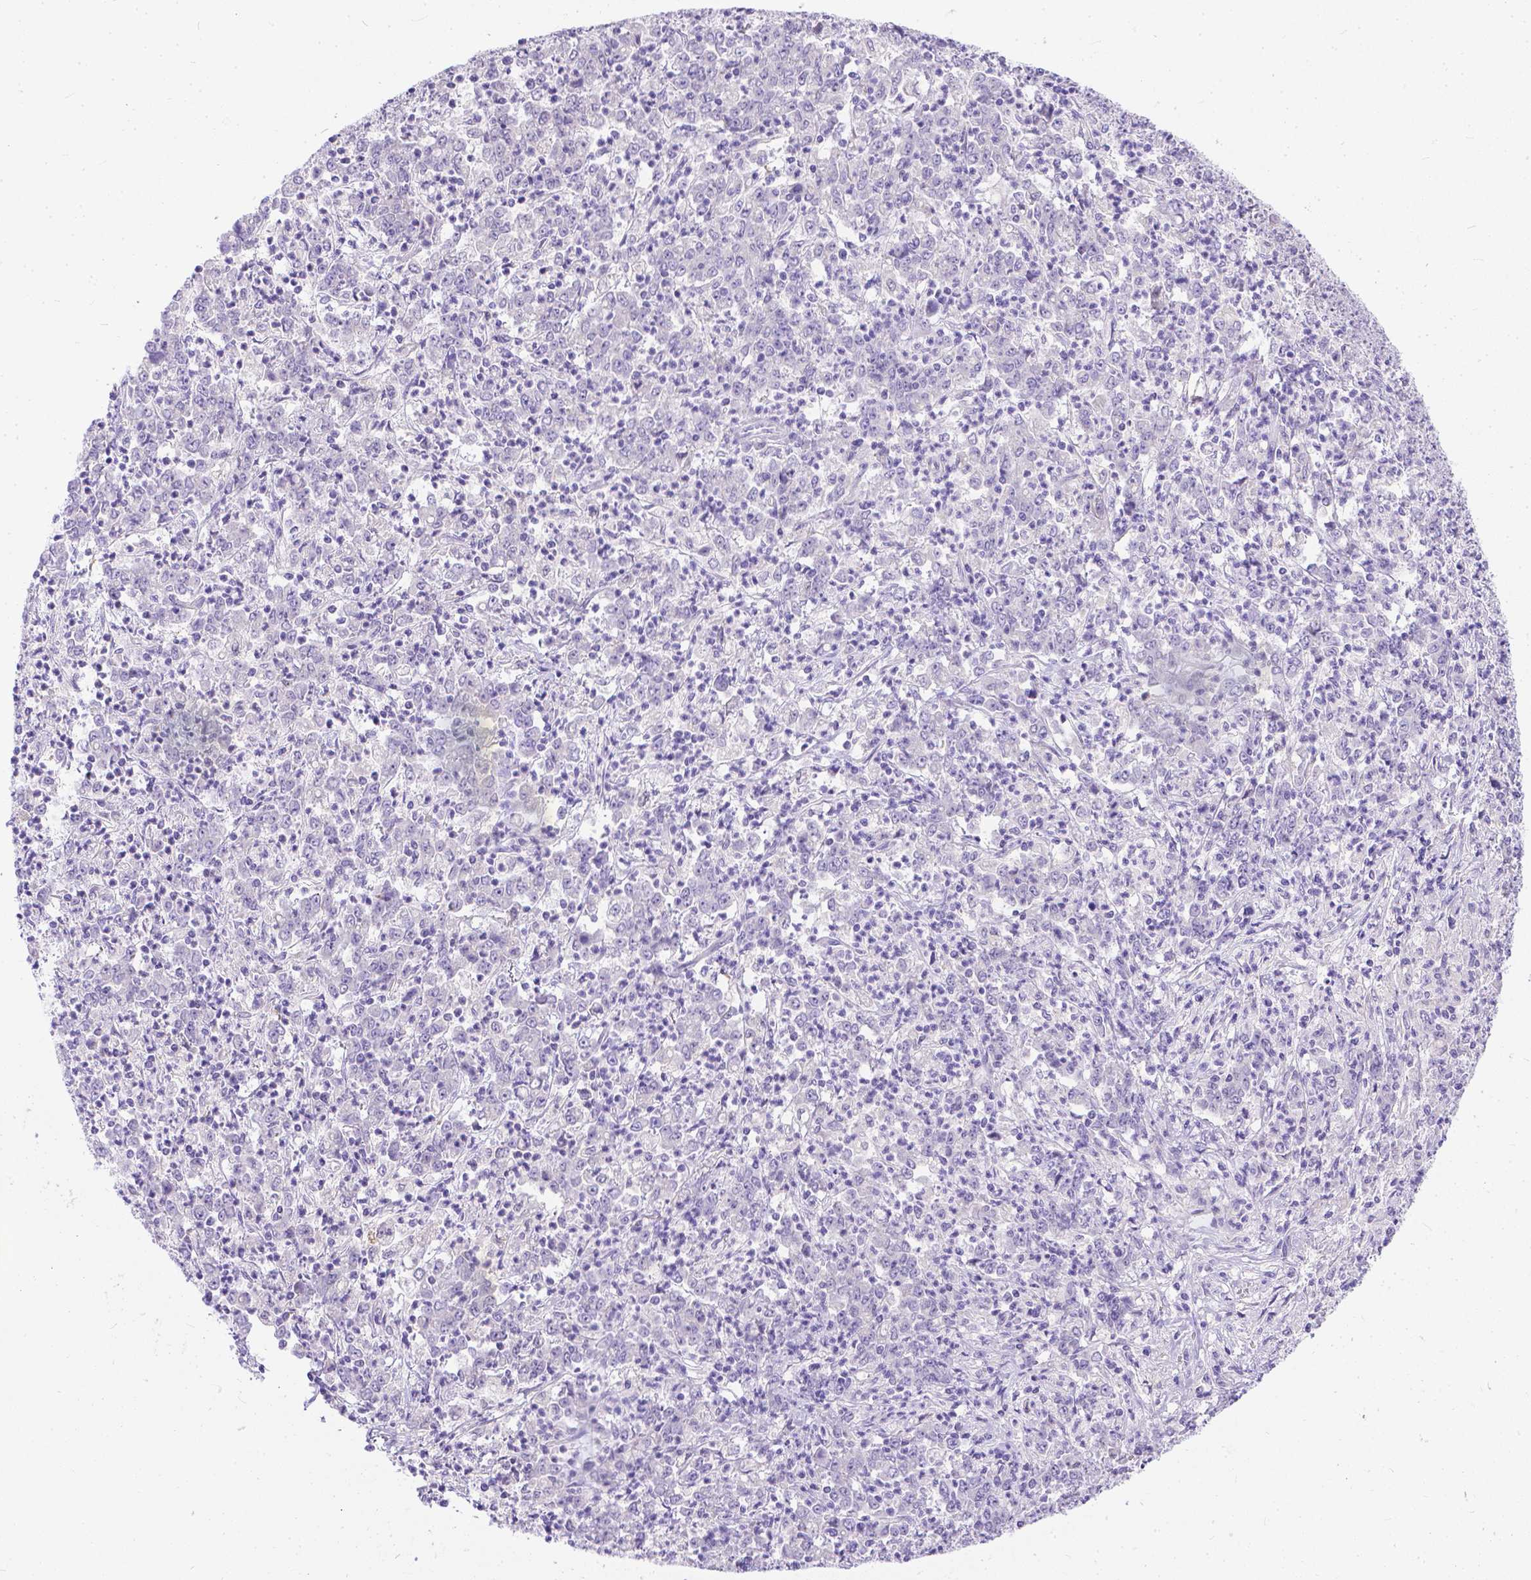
{"staining": {"intensity": "negative", "quantity": "none", "location": "none"}, "tissue": "stomach cancer", "cell_type": "Tumor cells", "image_type": "cancer", "snomed": [{"axis": "morphology", "description": "Adenocarcinoma, NOS"}, {"axis": "topography", "description": "Stomach, lower"}], "caption": "Immunohistochemistry (IHC) photomicrograph of neoplastic tissue: human stomach adenocarcinoma stained with DAB (3,3'-diaminobenzidine) reveals no significant protein staining in tumor cells.", "gene": "TTLL6", "patient": {"sex": "female", "age": 71}}